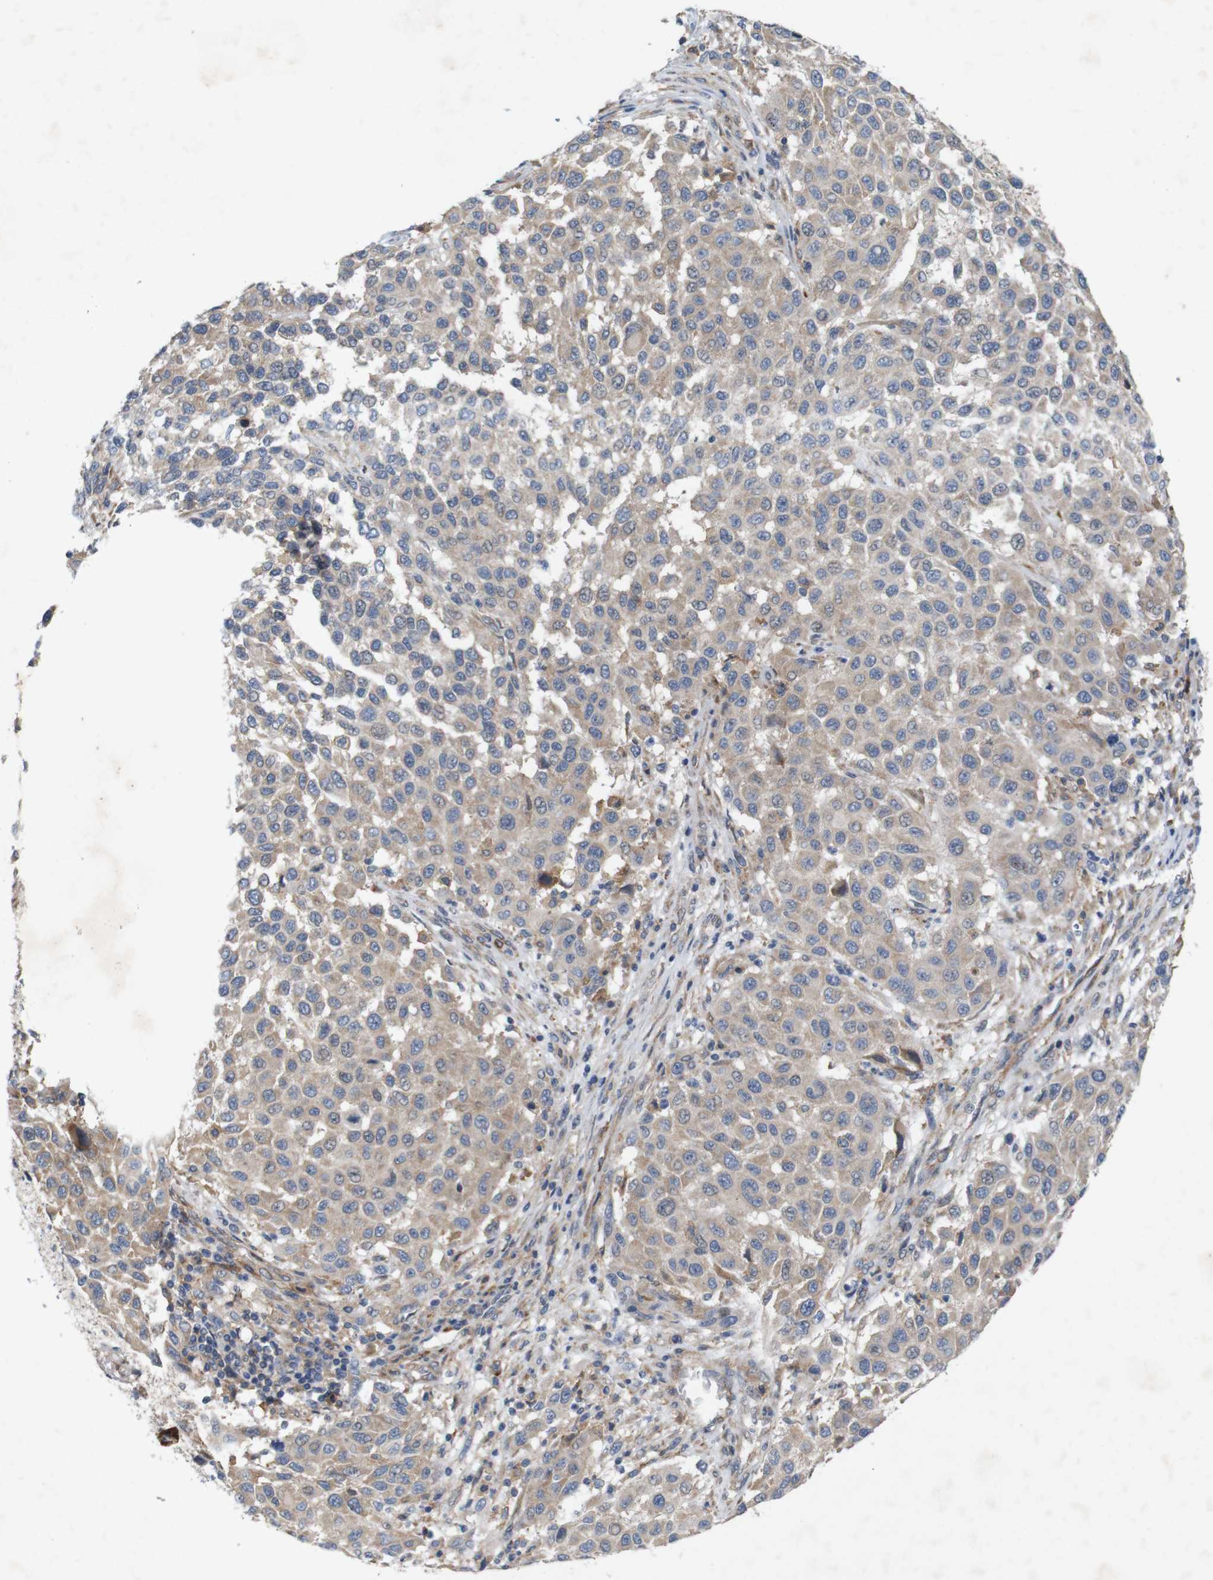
{"staining": {"intensity": "weak", "quantity": ">75%", "location": "cytoplasmic/membranous"}, "tissue": "melanoma", "cell_type": "Tumor cells", "image_type": "cancer", "snomed": [{"axis": "morphology", "description": "Malignant melanoma, Metastatic site"}, {"axis": "topography", "description": "Lymph node"}], "caption": "Malignant melanoma (metastatic site) tissue demonstrates weak cytoplasmic/membranous staining in about >75% of tumor cells", "gene": "SIGLEC8", "patient": {"sex": "male", "age": 61}}